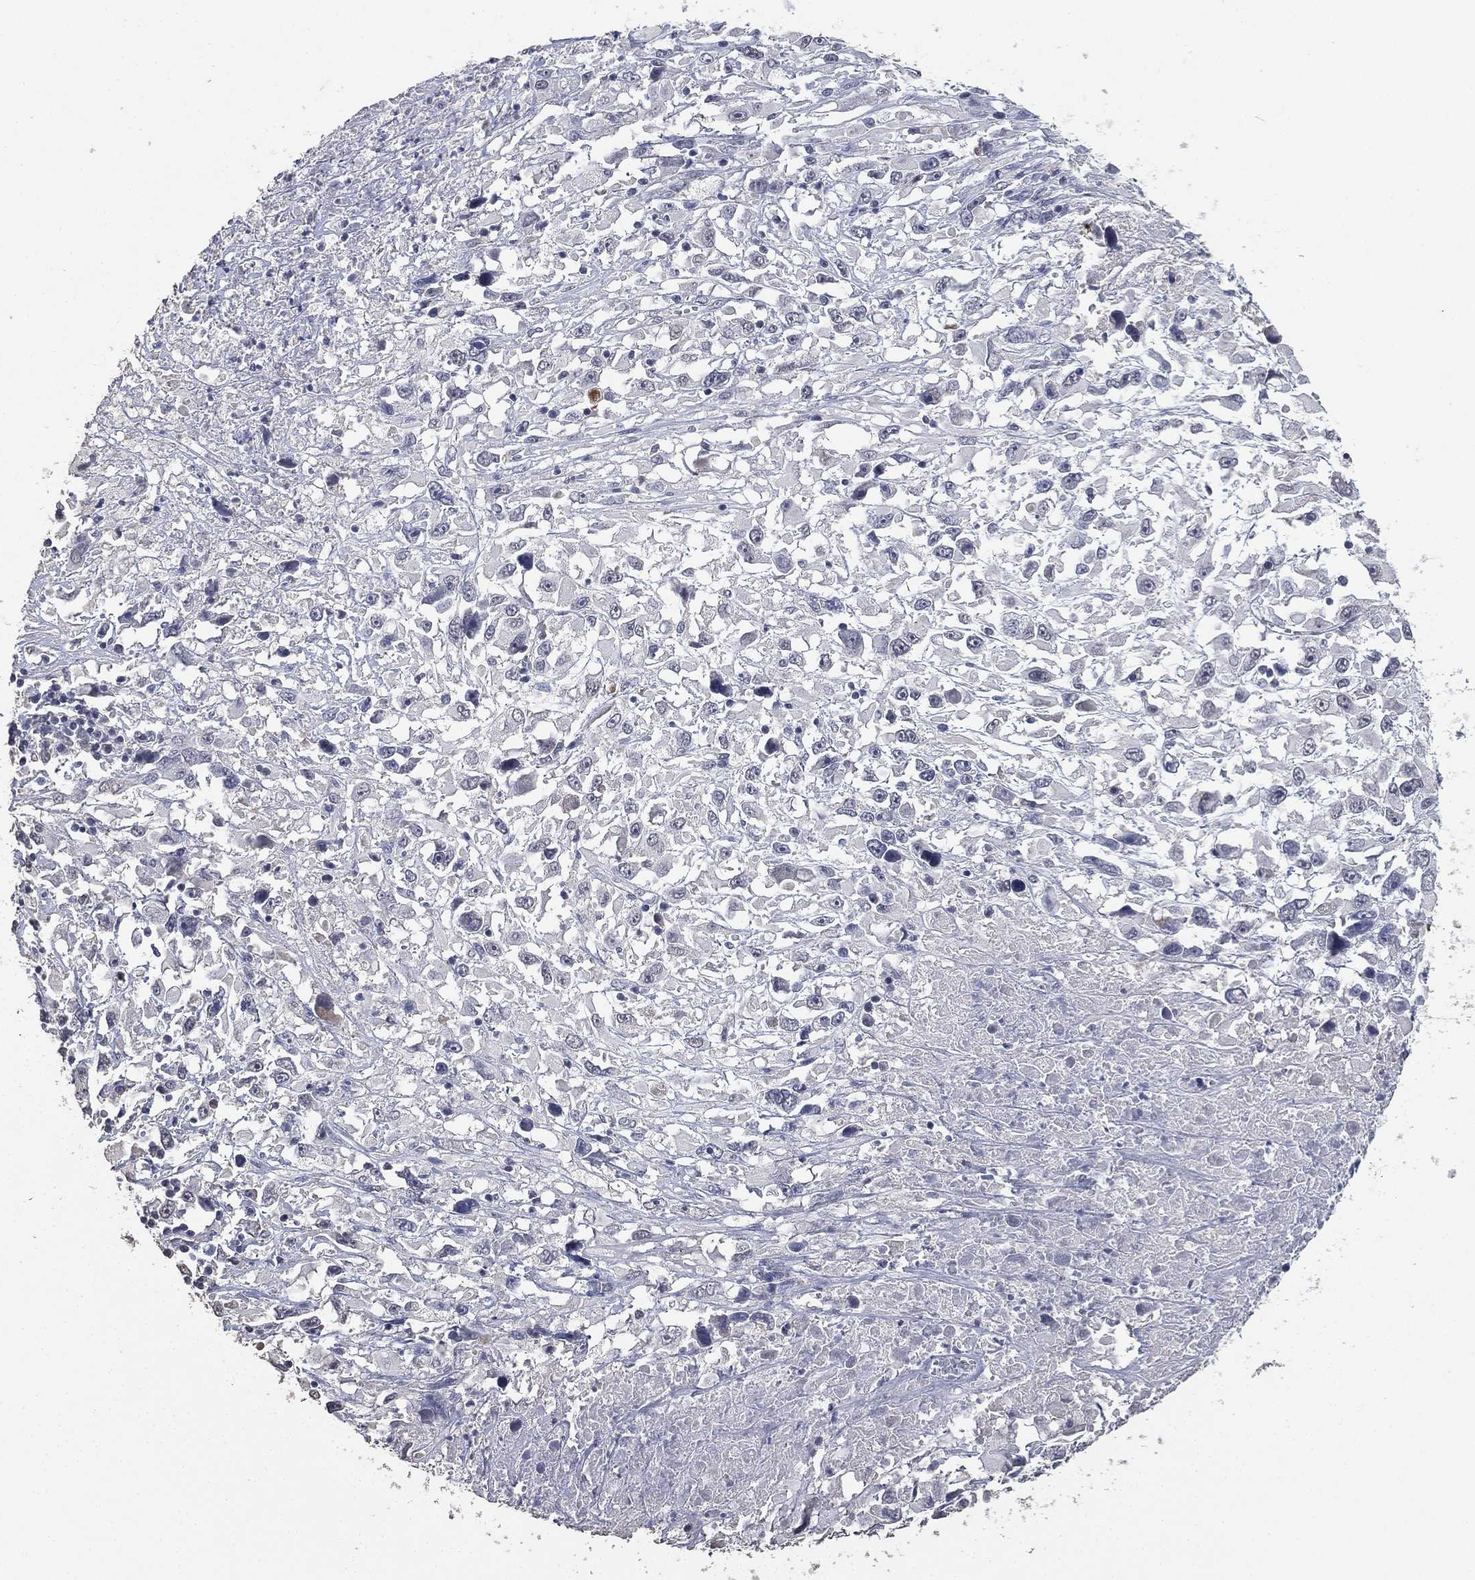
{"staining": {"intensity": "negative", "quantity": "none", "location": "none"}, "tissue": "melanoma", "cell_type": "Tumor cells", "image_type": "cancer", "snomed": [{"axis": "morphology", "description": "Malignant melanoma, Metastatic site"}, {"axis": "topography", "description": "Soft tissue"}], "caption": "An image of malignant melanoma (metastatic site) stained for a protein exhibits no brown staining in tumor cells.", "gene": "DSG1", "patient": {"sex": "male", "age": 50}}